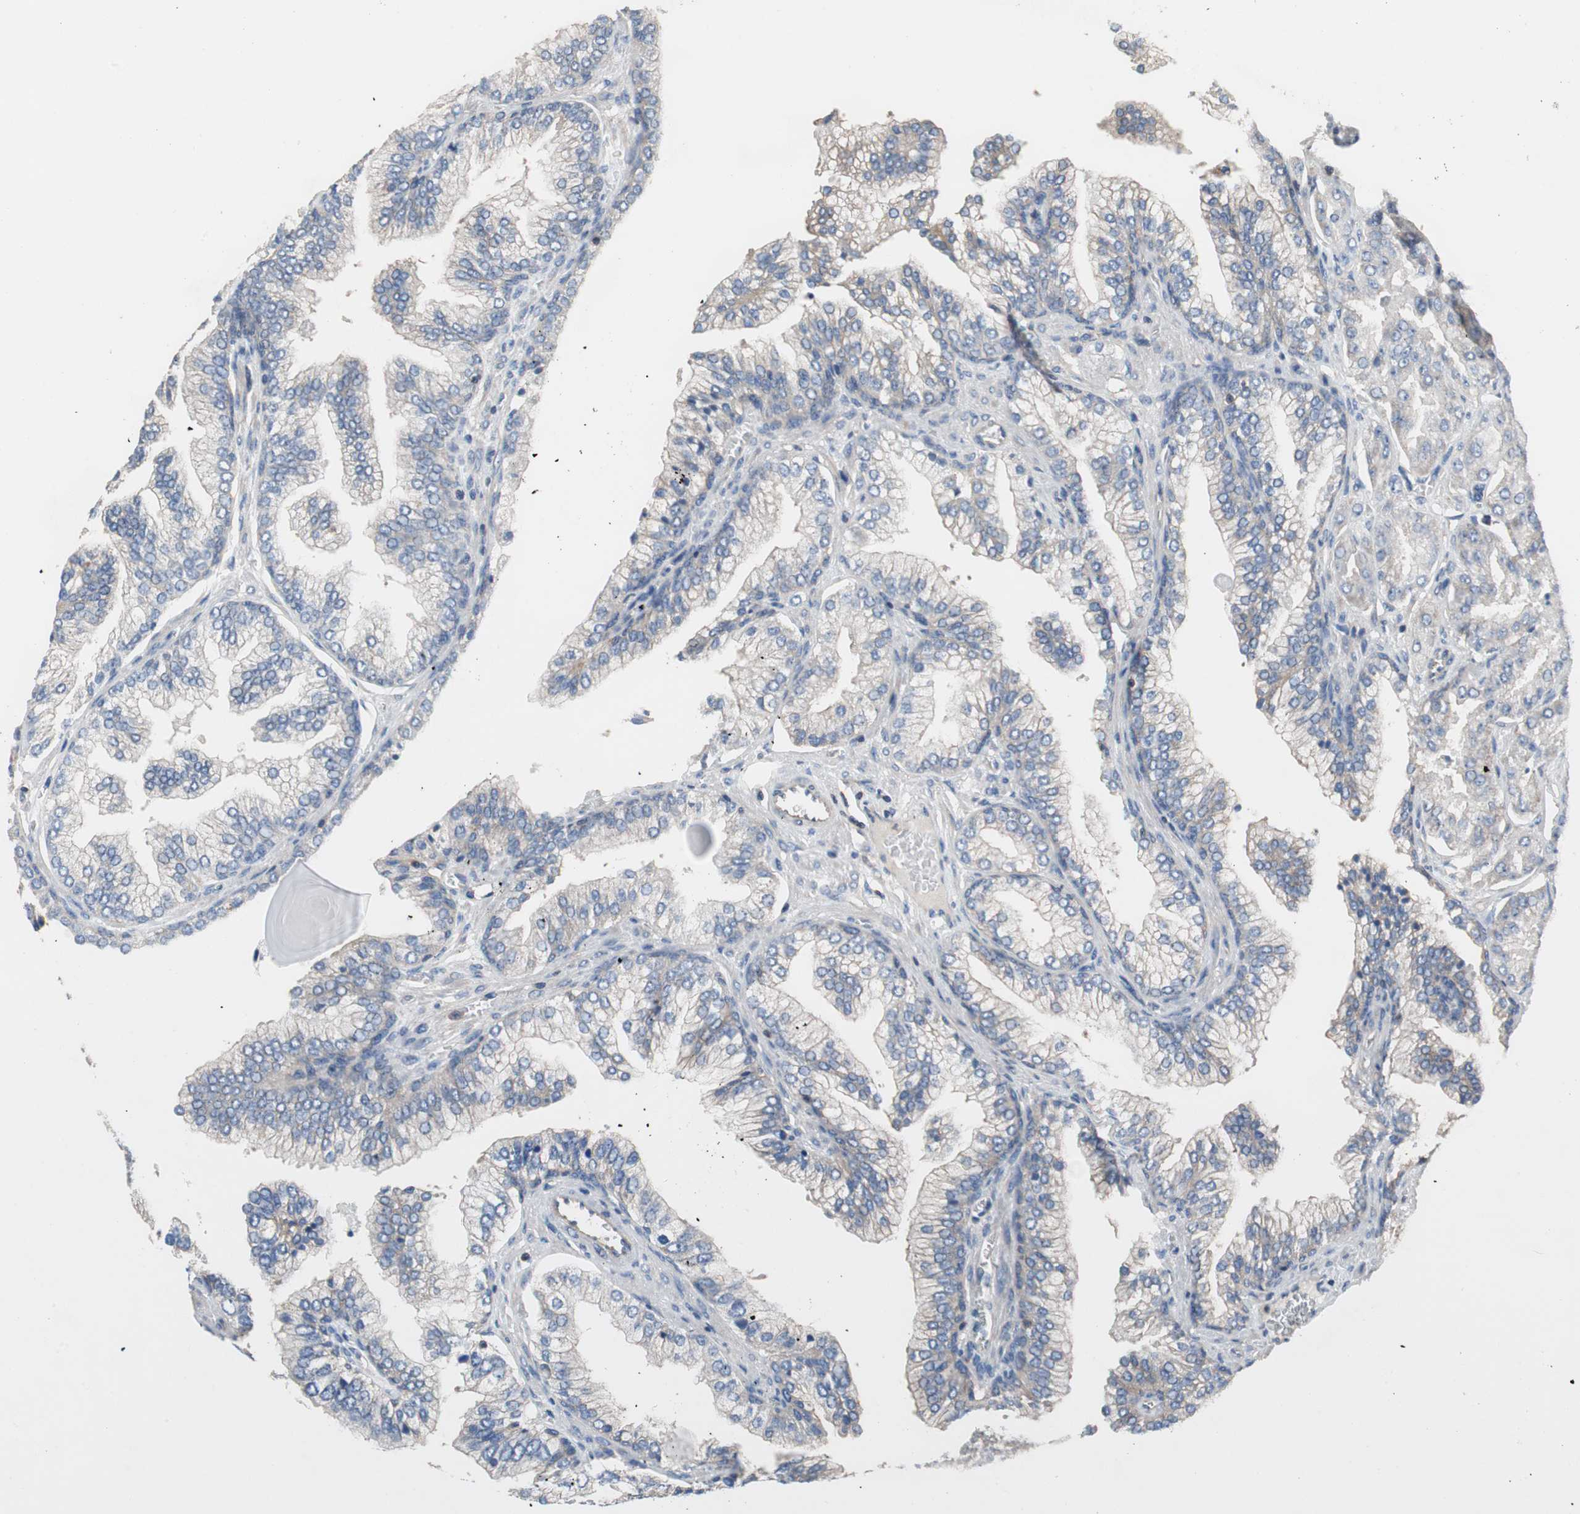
{"staining": {"intensity": "weak", "quantity": "25%-75%", "location": "cytoplasmic/membranous"}, "tissue": "prostate cancer", "cell_type": "Tumor cells", "image_type": "cancer", "snomed": [{"axis": "morphology", "description": "Adenocarcinoma, Low grade"}, {"axis": "topography", "description": "Prostate"}], "caption": "Tumor cells reveal low levels of weak cytoplasmic/membranous positivity in approximately 25%-75% of cells in prostate adenocarcinoma (low-grade).", "gene": "MAP4K2", "patient": {"sex": "male", "age": 59}}